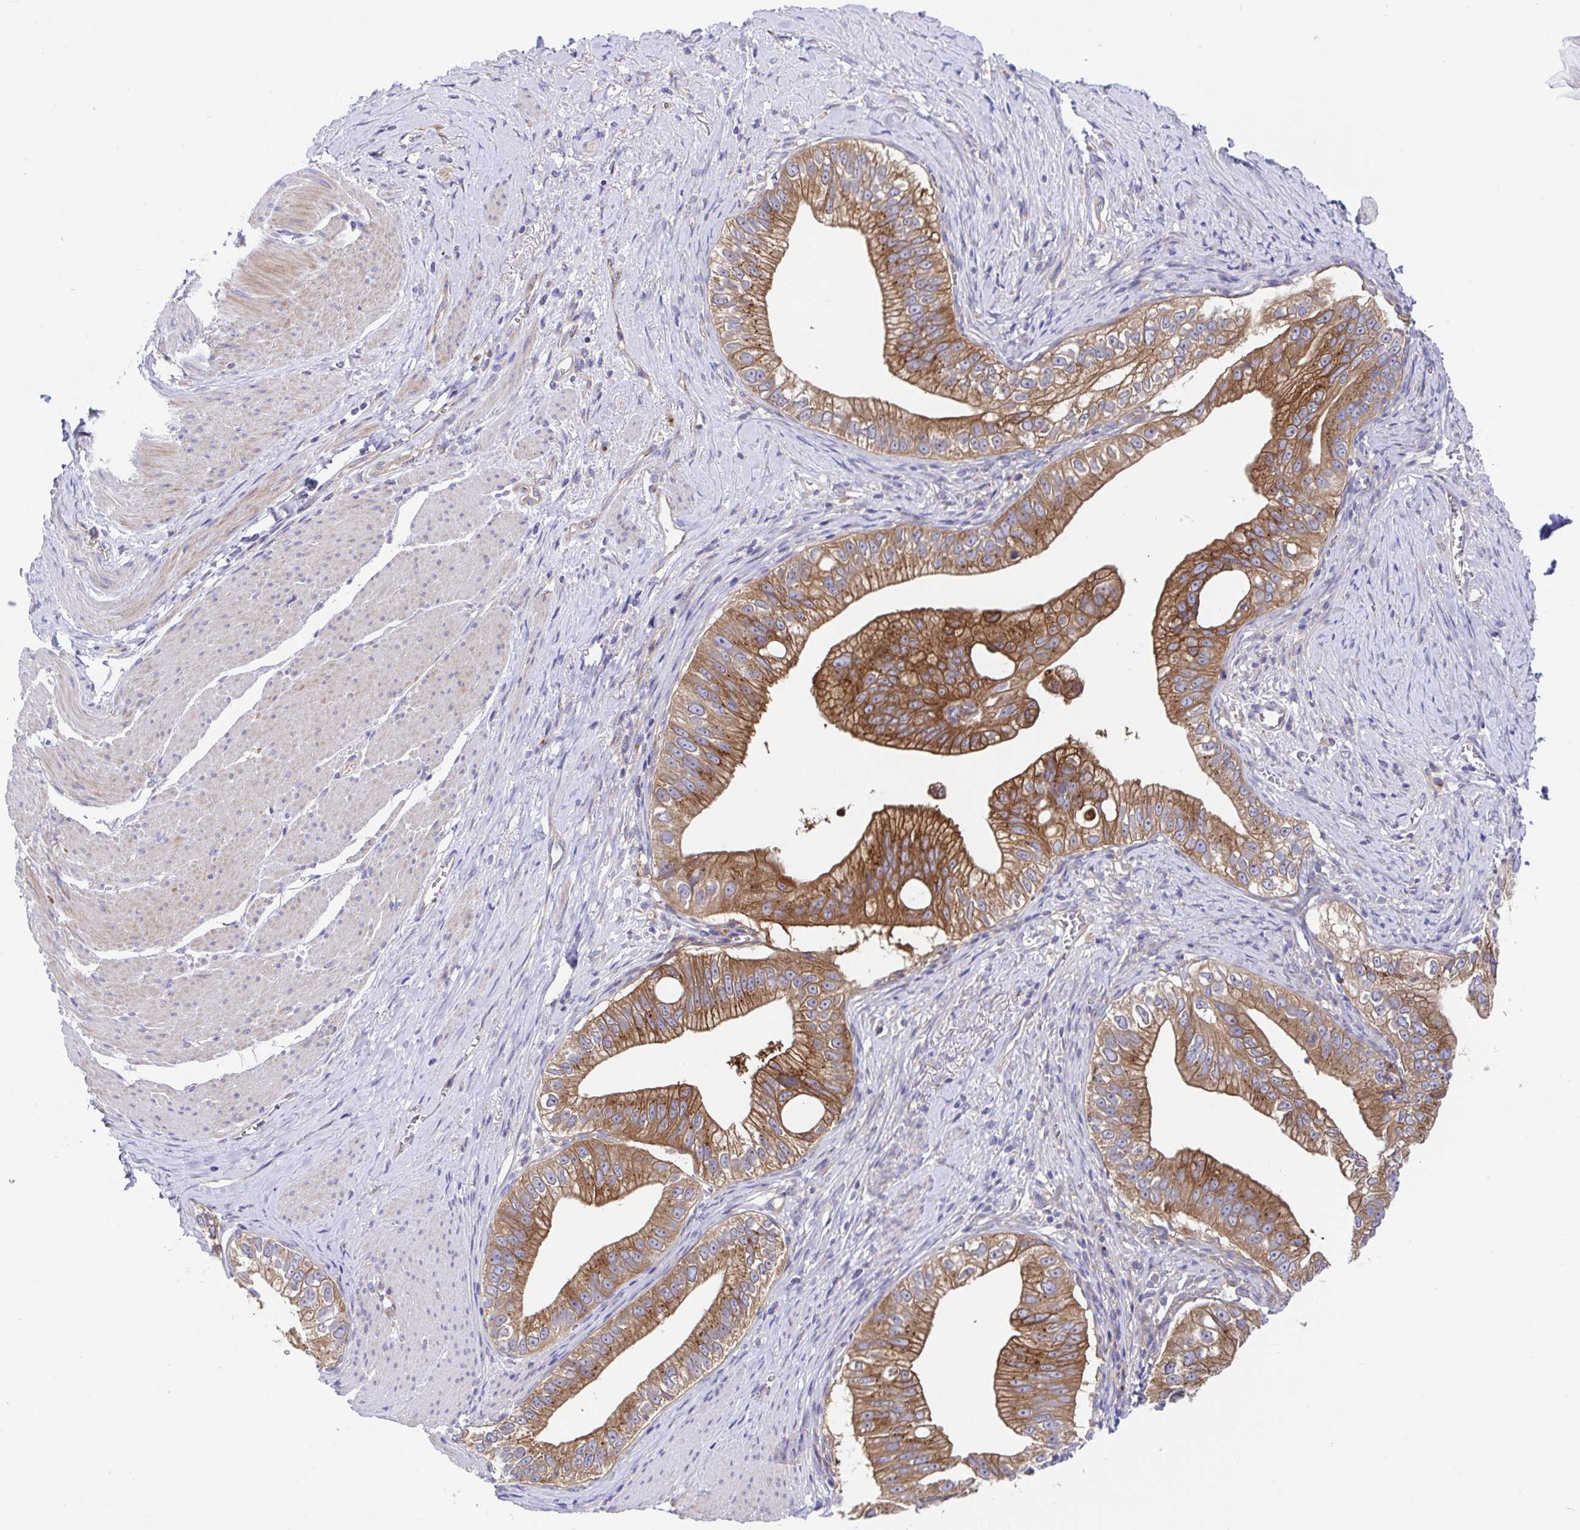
{"staining": {"intensity": "strong", "quantity": ">75%", "location": "cytoplasmic/membranous"}, "tissue": "pancreatic cancer", "cell_type": "Tumor cells", "image_type": "cancer", "snomed": [{"axis": "morphology", "description": "Adenocarcinoma, NOS"}, {"axis": "topography", "description": "Pancreas"}], "caption": "High-magnification brightfield microscopy of pancreatic adenocarcinoma stained with DAB (brown) and counterstained with hematoxylin (blue). tumor cells exhibit strong cytoplasmic/membranous positivity is appreciated in approximately>75% of cells.", "gene": "GOLGA1", "patient": {"sex": "male", "age": 70}}